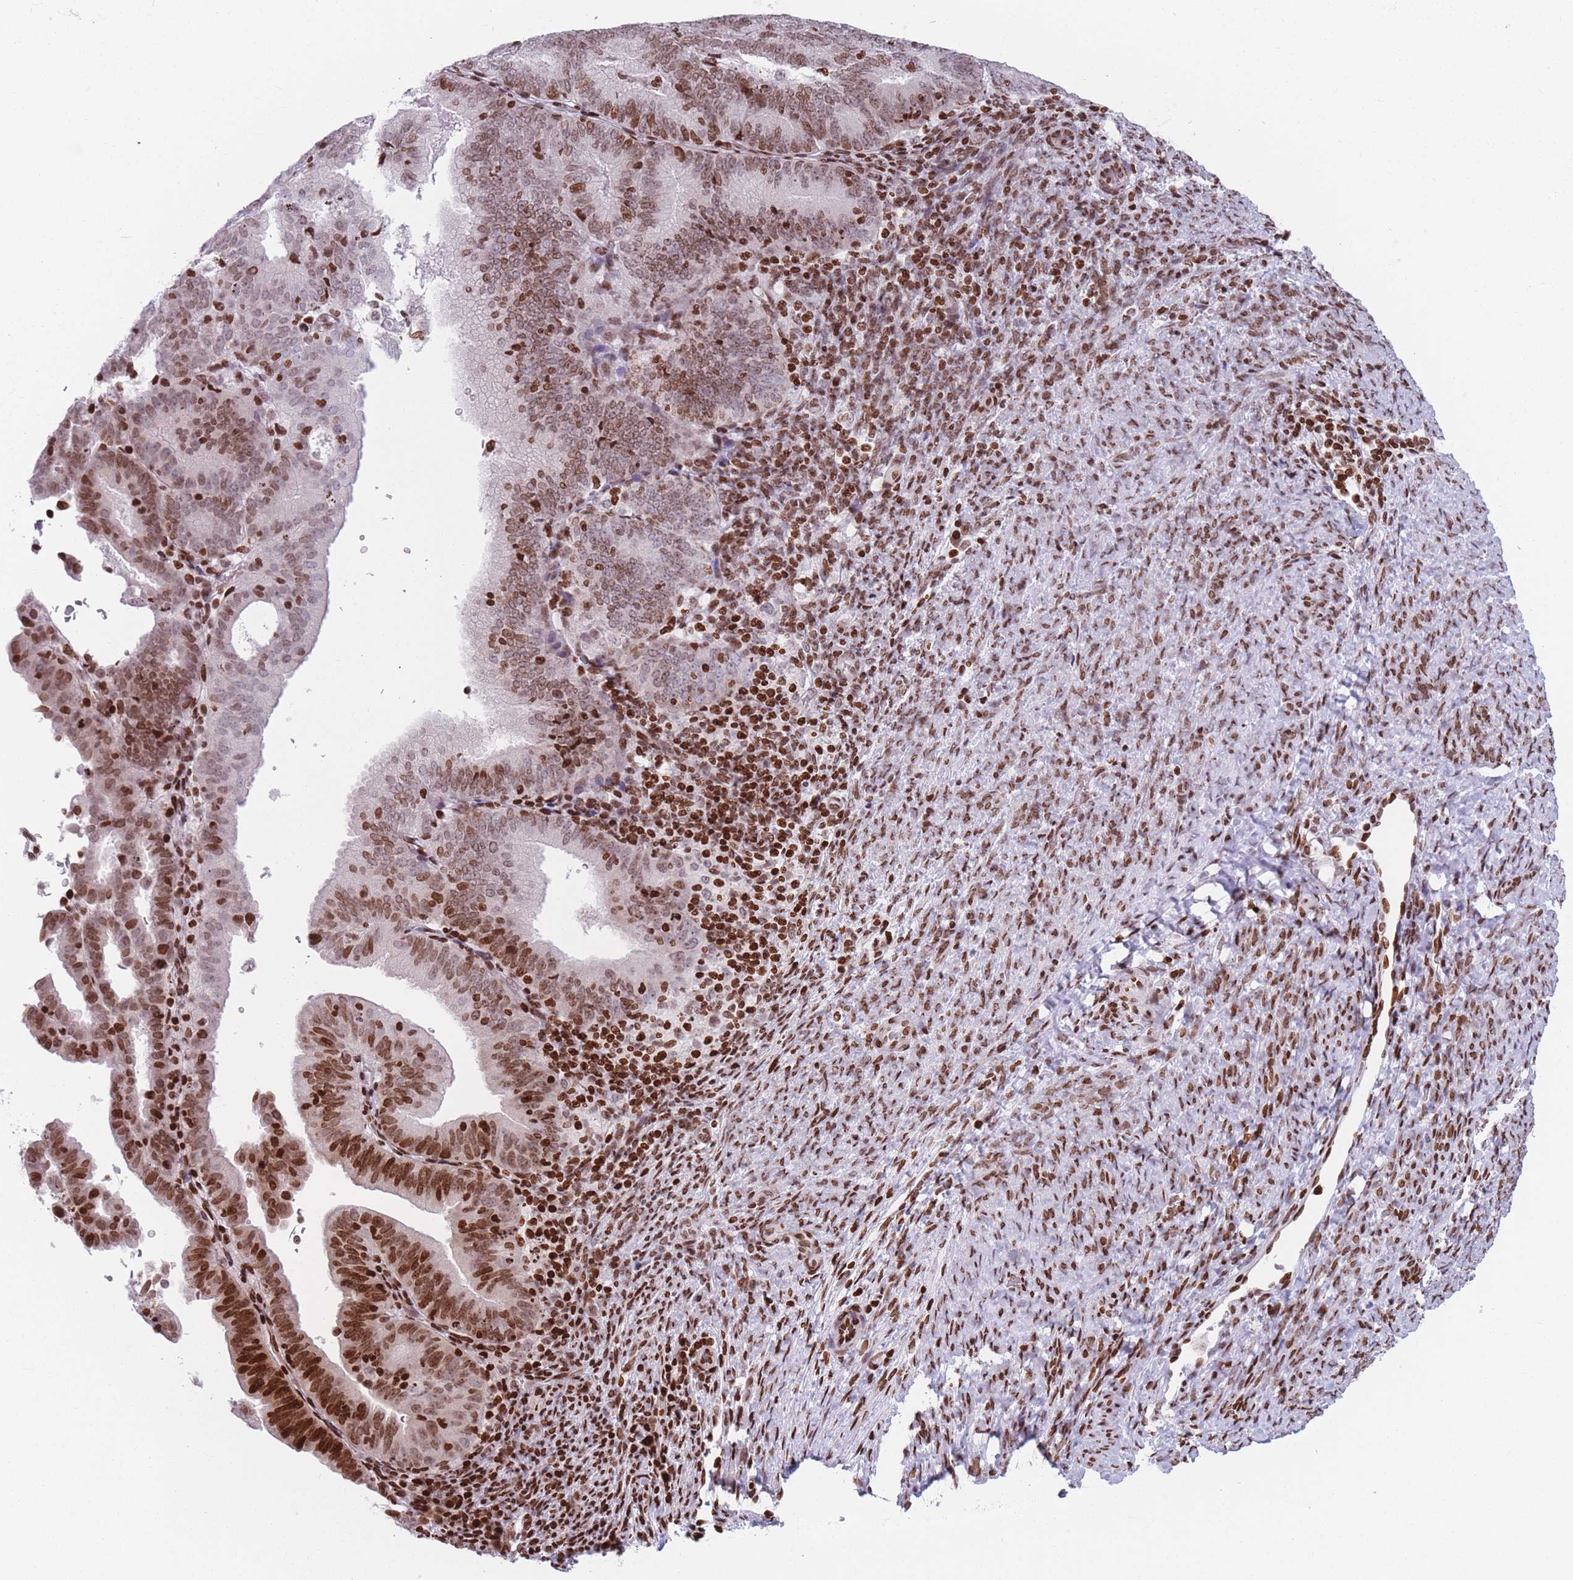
{"staining": {"intensity": "moderate", "quantity": ">75%", "location": "nuclear"}, "tissue": "endometrial cancer", "cell_type": "Tumor cells", "image_type": "cancer", "snomed": [{"axis": "morphology", "description": "Adenocarcinoma, NOS"}, {"axis": "topography", "description": "Endometrium"}], "caption": "A high-resolution photomicrograph shows IHC staining of endometrial adenocarcinoma, which displays moderate nuclear staining in about >75% of tumor cells. Nuclei are stained in blue.", "gene": "AK9", "patient": {"sex": "female", "age": 70}}